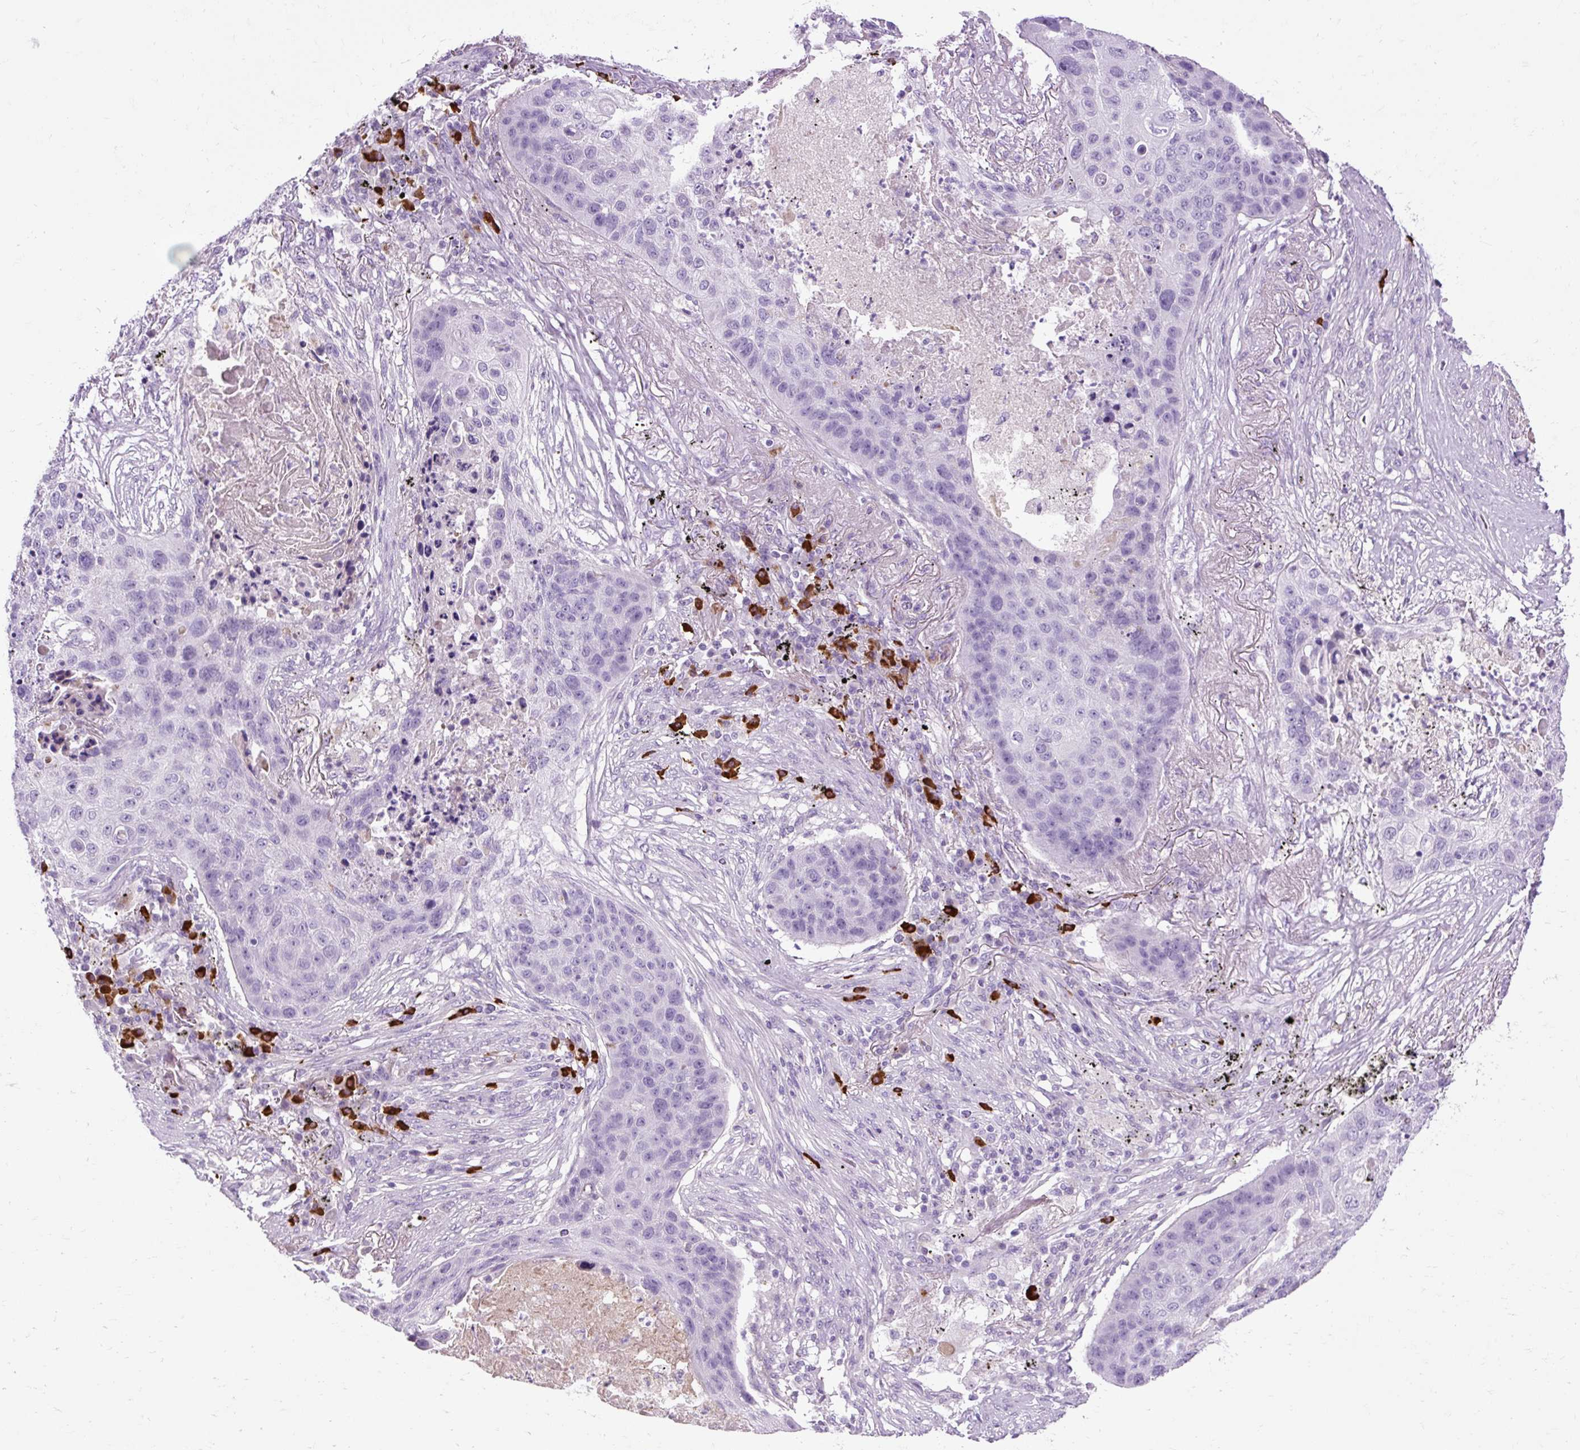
{"staining": {"intensity": "negative", "quantity": "none", "location": "none"}, "tissue": "lung cancer", "cell_type": "Tumor cells", "image_type": "cancer", "snomed": [{"axis": "morphology", "description": "Squamous cell carcinoma, NOS"}, {"axis": "topography", "description": "Lung"}], "caption": "An image of lung squamous cell carcinoma stained for a protein demonstrates no brown staining in tumor cells. (Stains: DAB (3,3'-diaminobenzidine) IHC with hematoxylin counter stain, Microscopy: brightfield microscopy at high magnification).", "gene": "ARRDC2", "patient": {"sex": "female", "age": 63}}